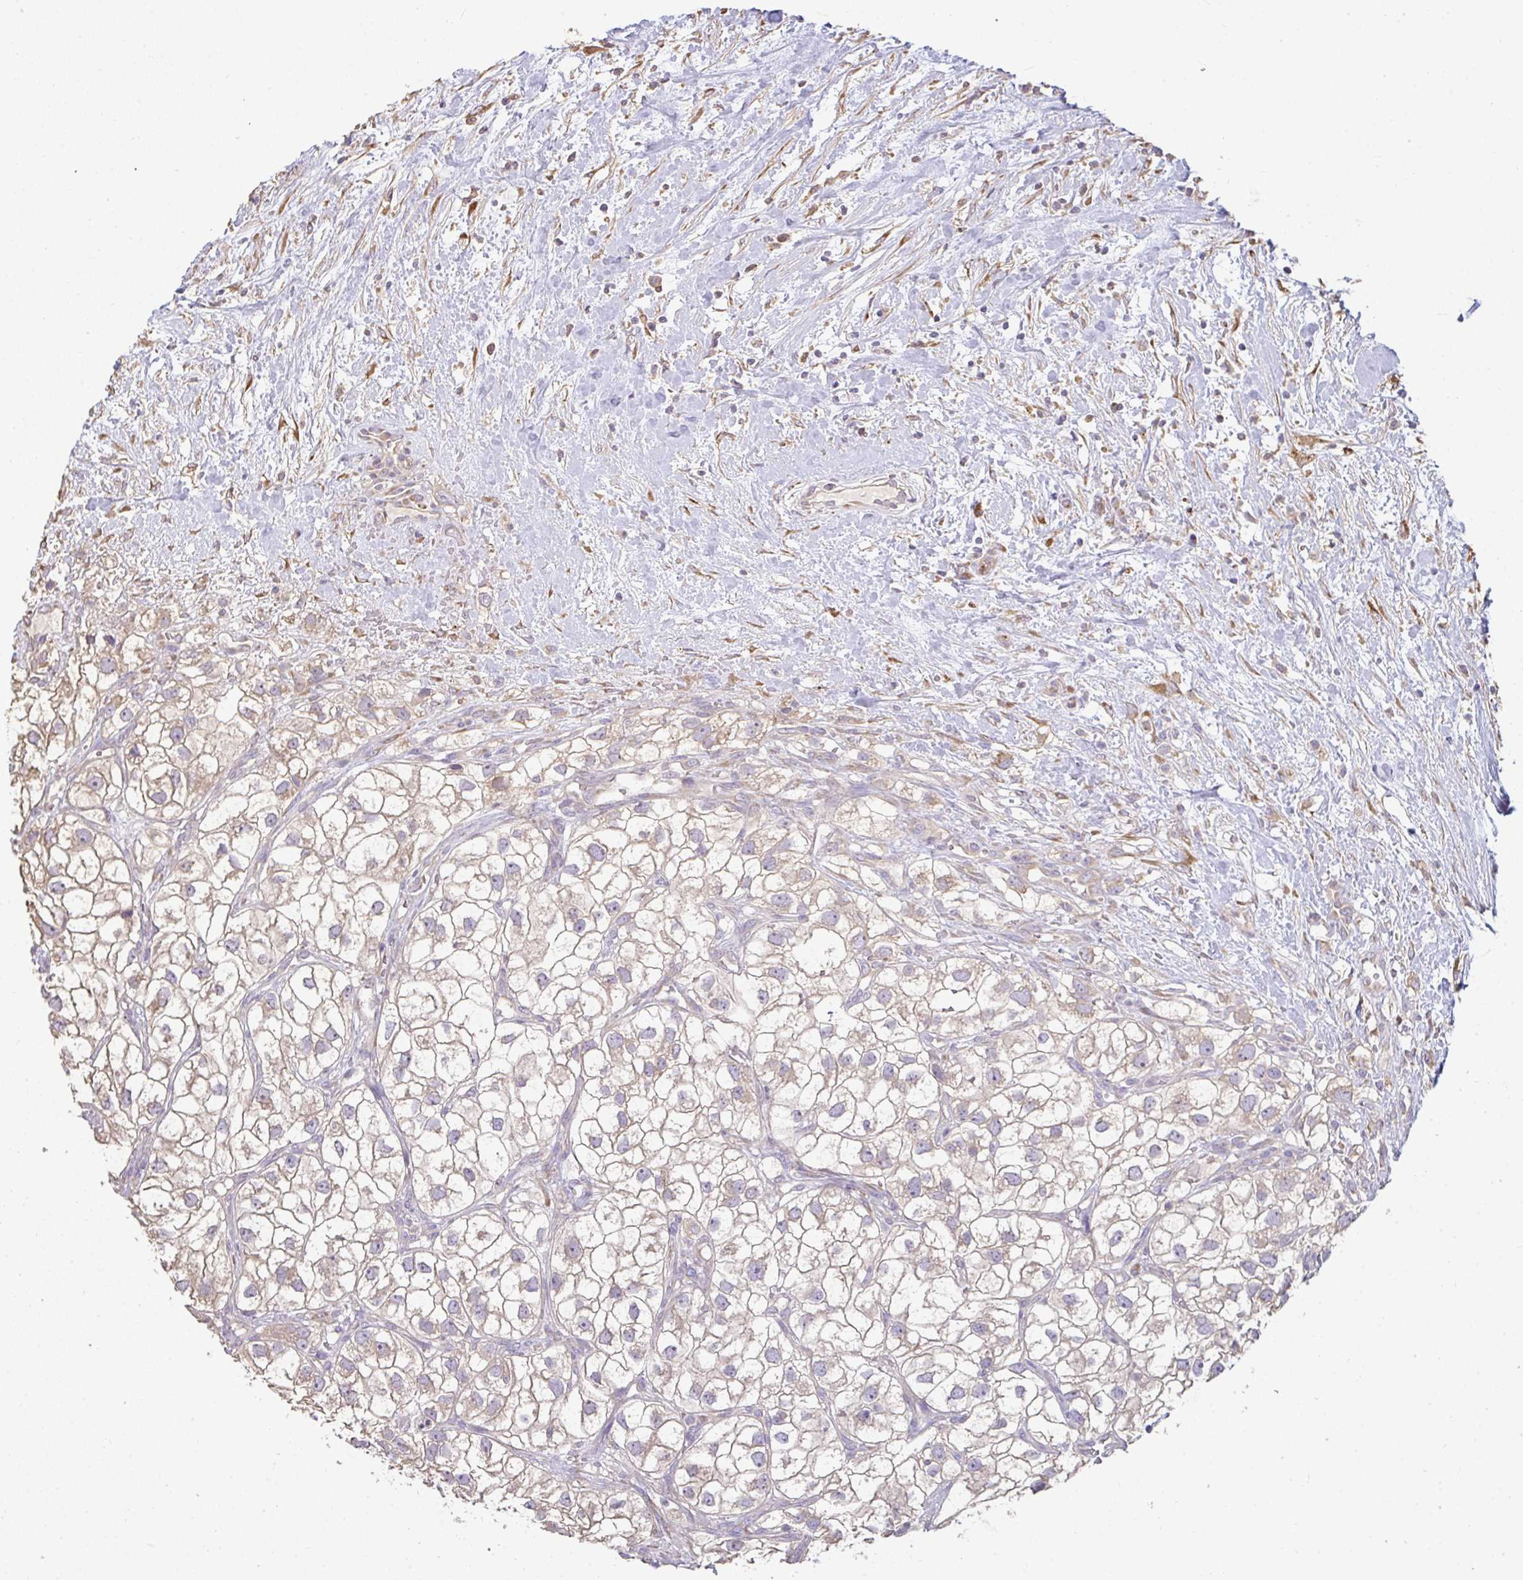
{"staining": {"intensity": "weak", "quantity": "<25%", "location": "cytoplasmic/membranous"}, "tissue": "renal cancer", "cell_type": "Tumor cells", "image_type": "cancer", "snomed": [{"axis": "morphology", "description": "Adenocarcinoma, NOS"}, {"axis": "topography", "description": "Kidney"}], "caption": "DAB (3,3'-diaminobenzidine) immunohistochemical staining of renal cancer (adenocarcinoma) displays no significant expression in tumor cells. (DAB IHC, high magnification).", "gene": "BRINP3", "patient": {"sex": "male", "age": 59}}